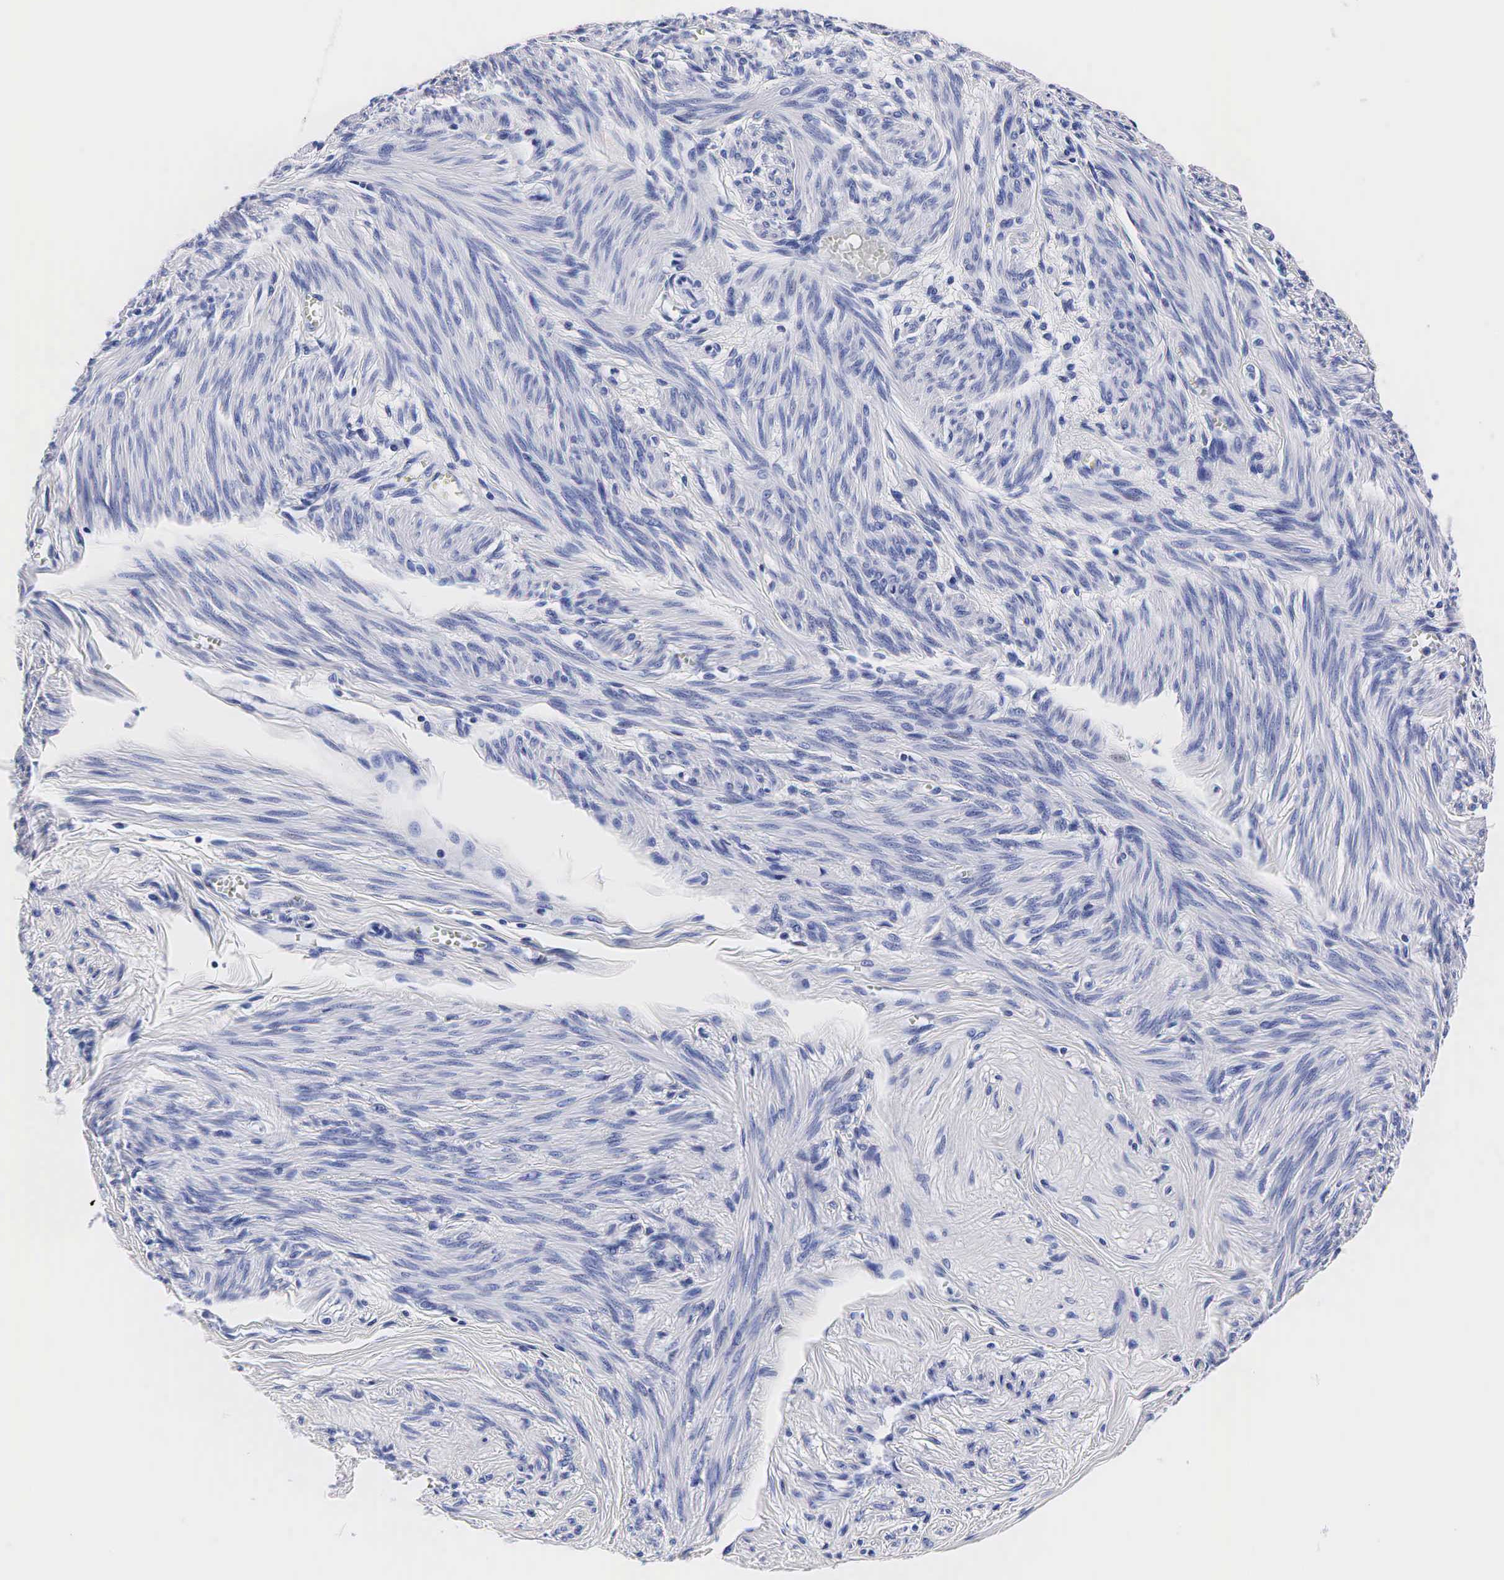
{"staining": {"intensity": "negative", "quantity": "none", "location": "none"}, "tissue": "endometrial cancer", "cell_type": "Tumor cells", "image_type": "cancer", "snomed": [{"axis": "morphology", "description": "Adenocarcinoma, NOS"}, {"axis": "topography", "description": "Endometrium"}], "caption": "Immunohistochemistry (IHC) micrograph of human endometrial adenocarcinoma stained for a protein (brown), which displays no expression in tumor cells.", "gene": "TG", "patient": {"sex": "female", "age": 76}}